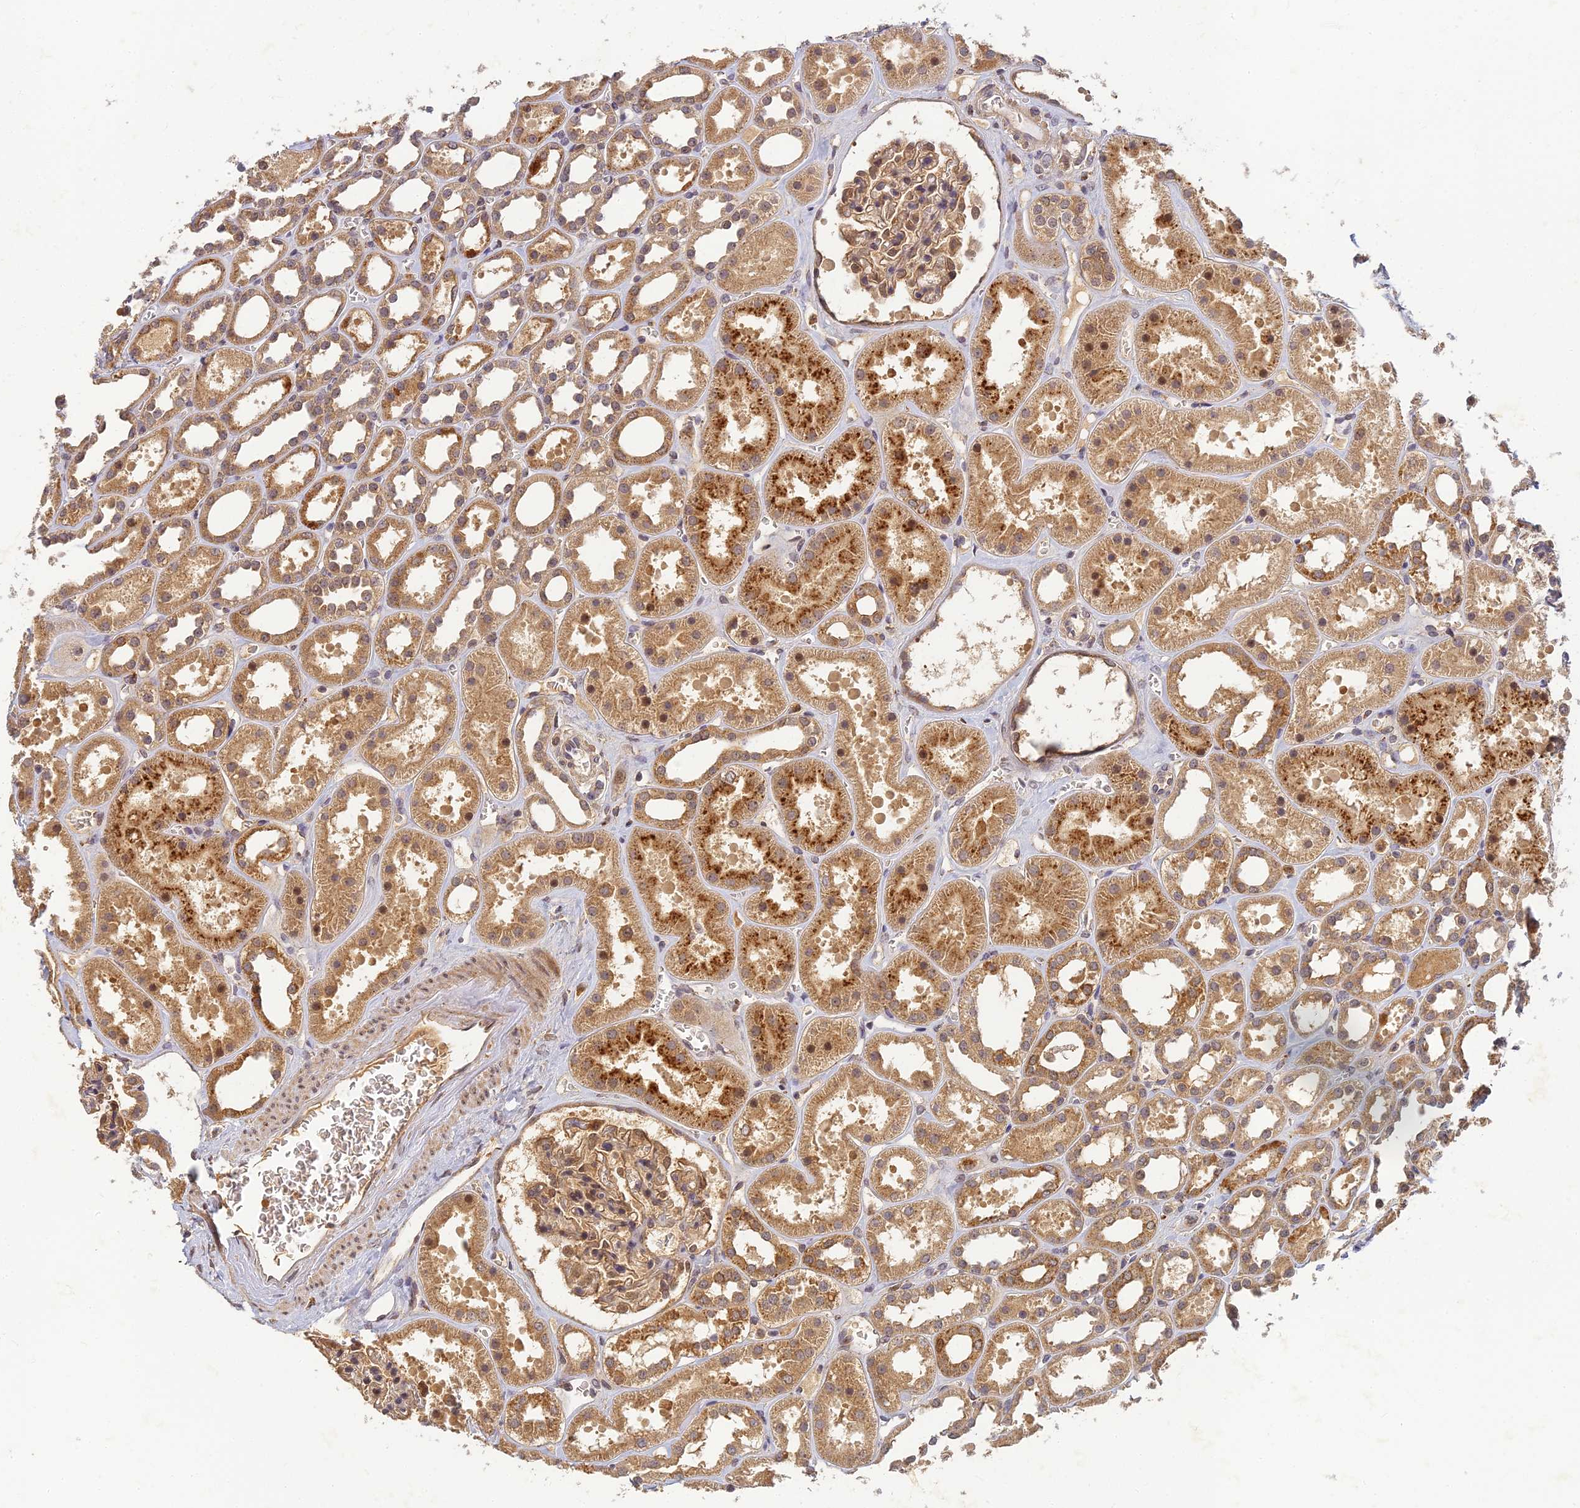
{"staining": {"intensity": "moderate", "quantity": ">75%", "location": "cytoplasmic/membranous"}, "tissue": "kidney", "cell_type": "Cells in glomeruli", "image_type": "normal", "snomed": [{"axis": "morphology", "description": "Normal tissue, NOS"}, {"axis": "topography", "description": "Kidney"}], "caption": "Immunohistochemistry (IHC) staining of benign kidney, which demonstrates medium levels of moderate cytoplasmic/membranous staining in approximately >75% of cells in glomeruli indicating moderate cytoplasmic/membranous protein expression. The staining was performed using DAB (3,3'-diaminobenzidine) (brown) for protein detection and nuclei were counterstained in hematoxylin (blue).", "gene": "RGL3", "patient": {"sex": "female", "age": 41}}